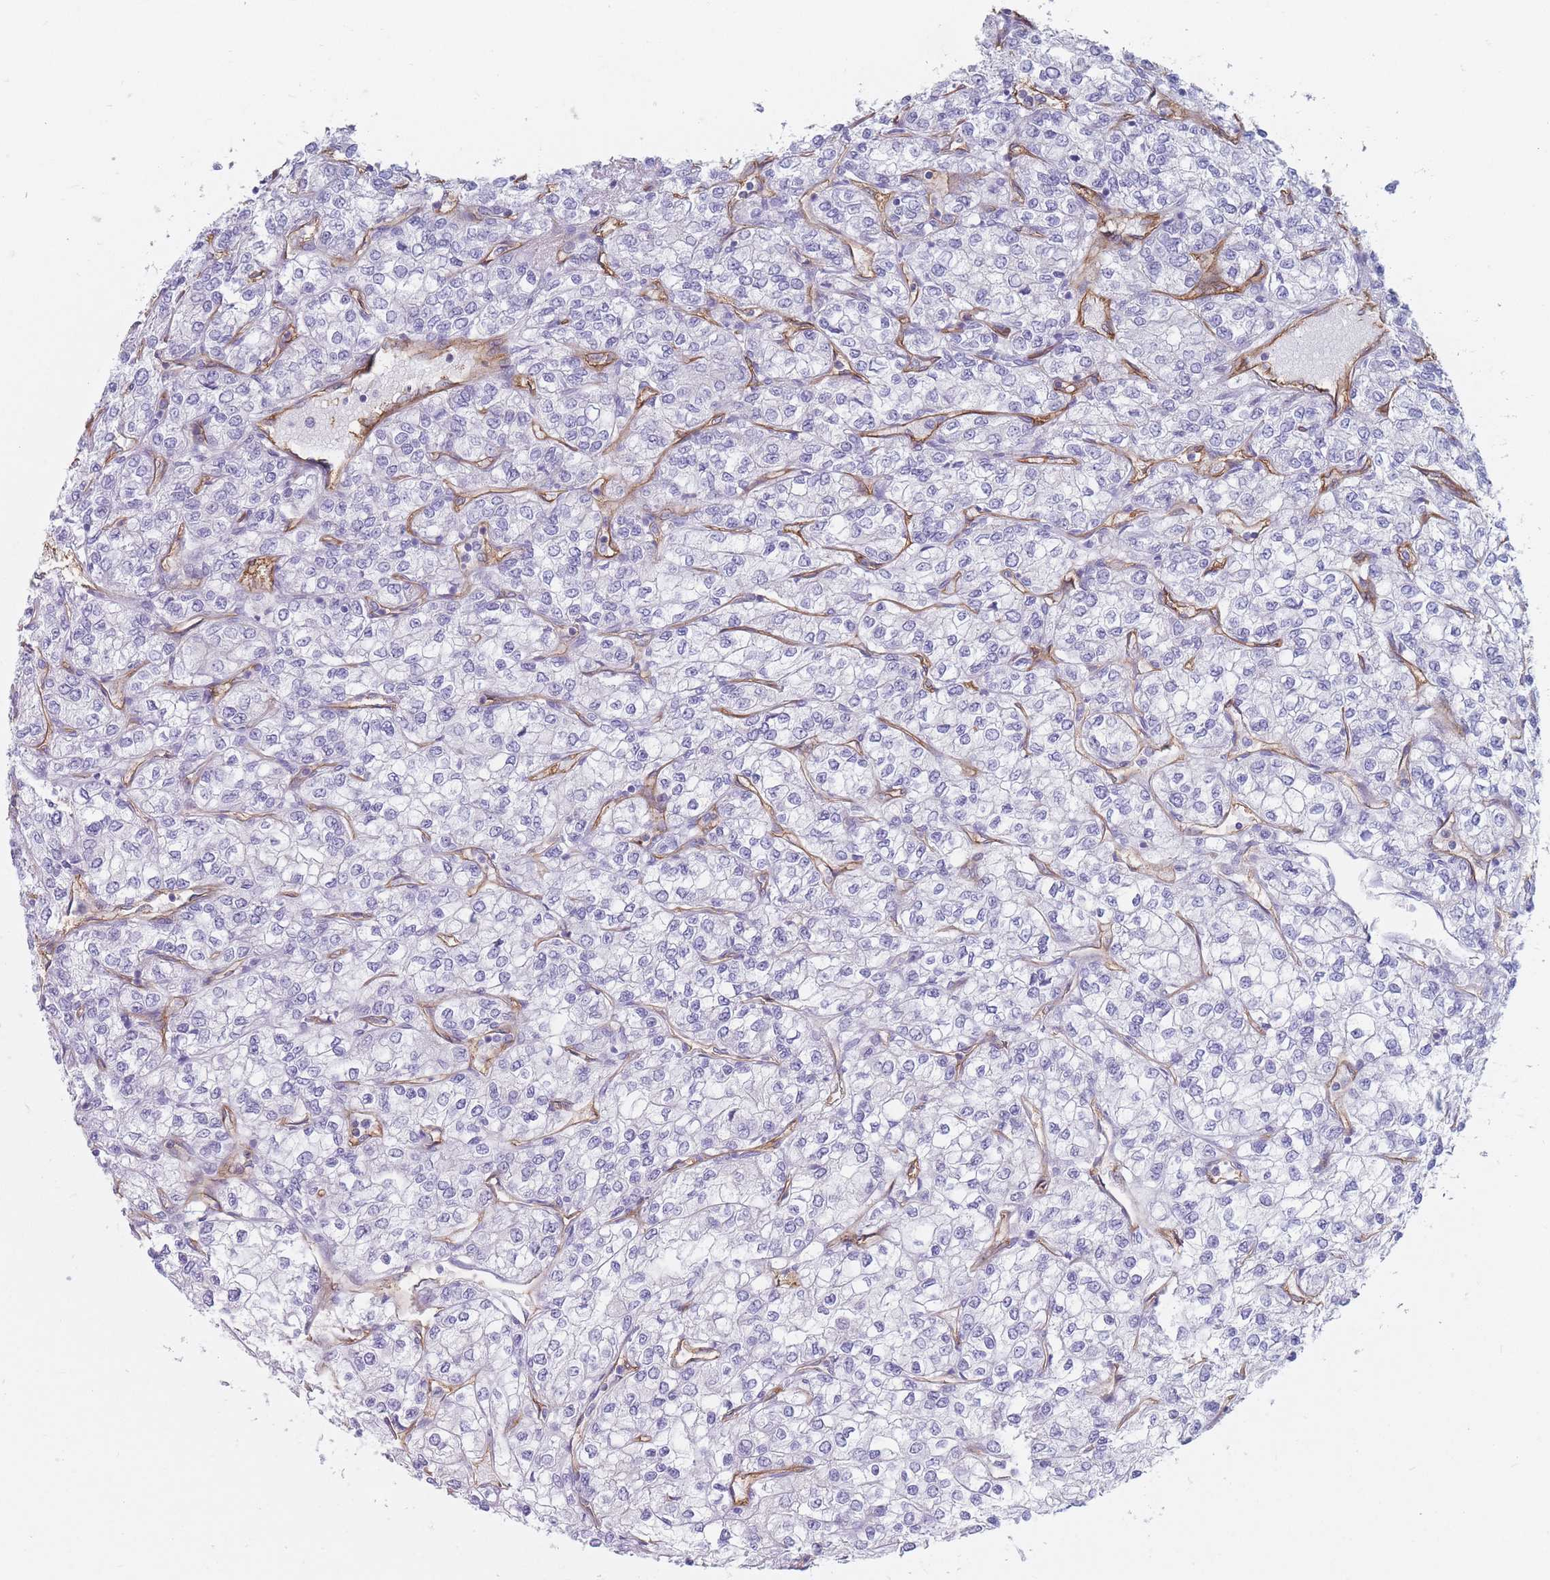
{"staining": {"intensity": "negative", "quantity": "none", "location": "none"}, "tissue": "renal cancer", "cell_type": "Tumor cells", "image_type": "cancer", "snomed": [{"axis": "morphology", "description": "Adenocarcinoma, NOS"}, {"axis": "topography", "description": "Kidney"}], "caption": "Tumor cells show no significant protein expression in adenocarcinoma (renal). (Brightfield microscopy of DAB (3,3'-diaminobenzidine) immunohistochemistry at high magnification).", "gene": "PLPP1", "patient": {"sex": "male", "age": 80}}